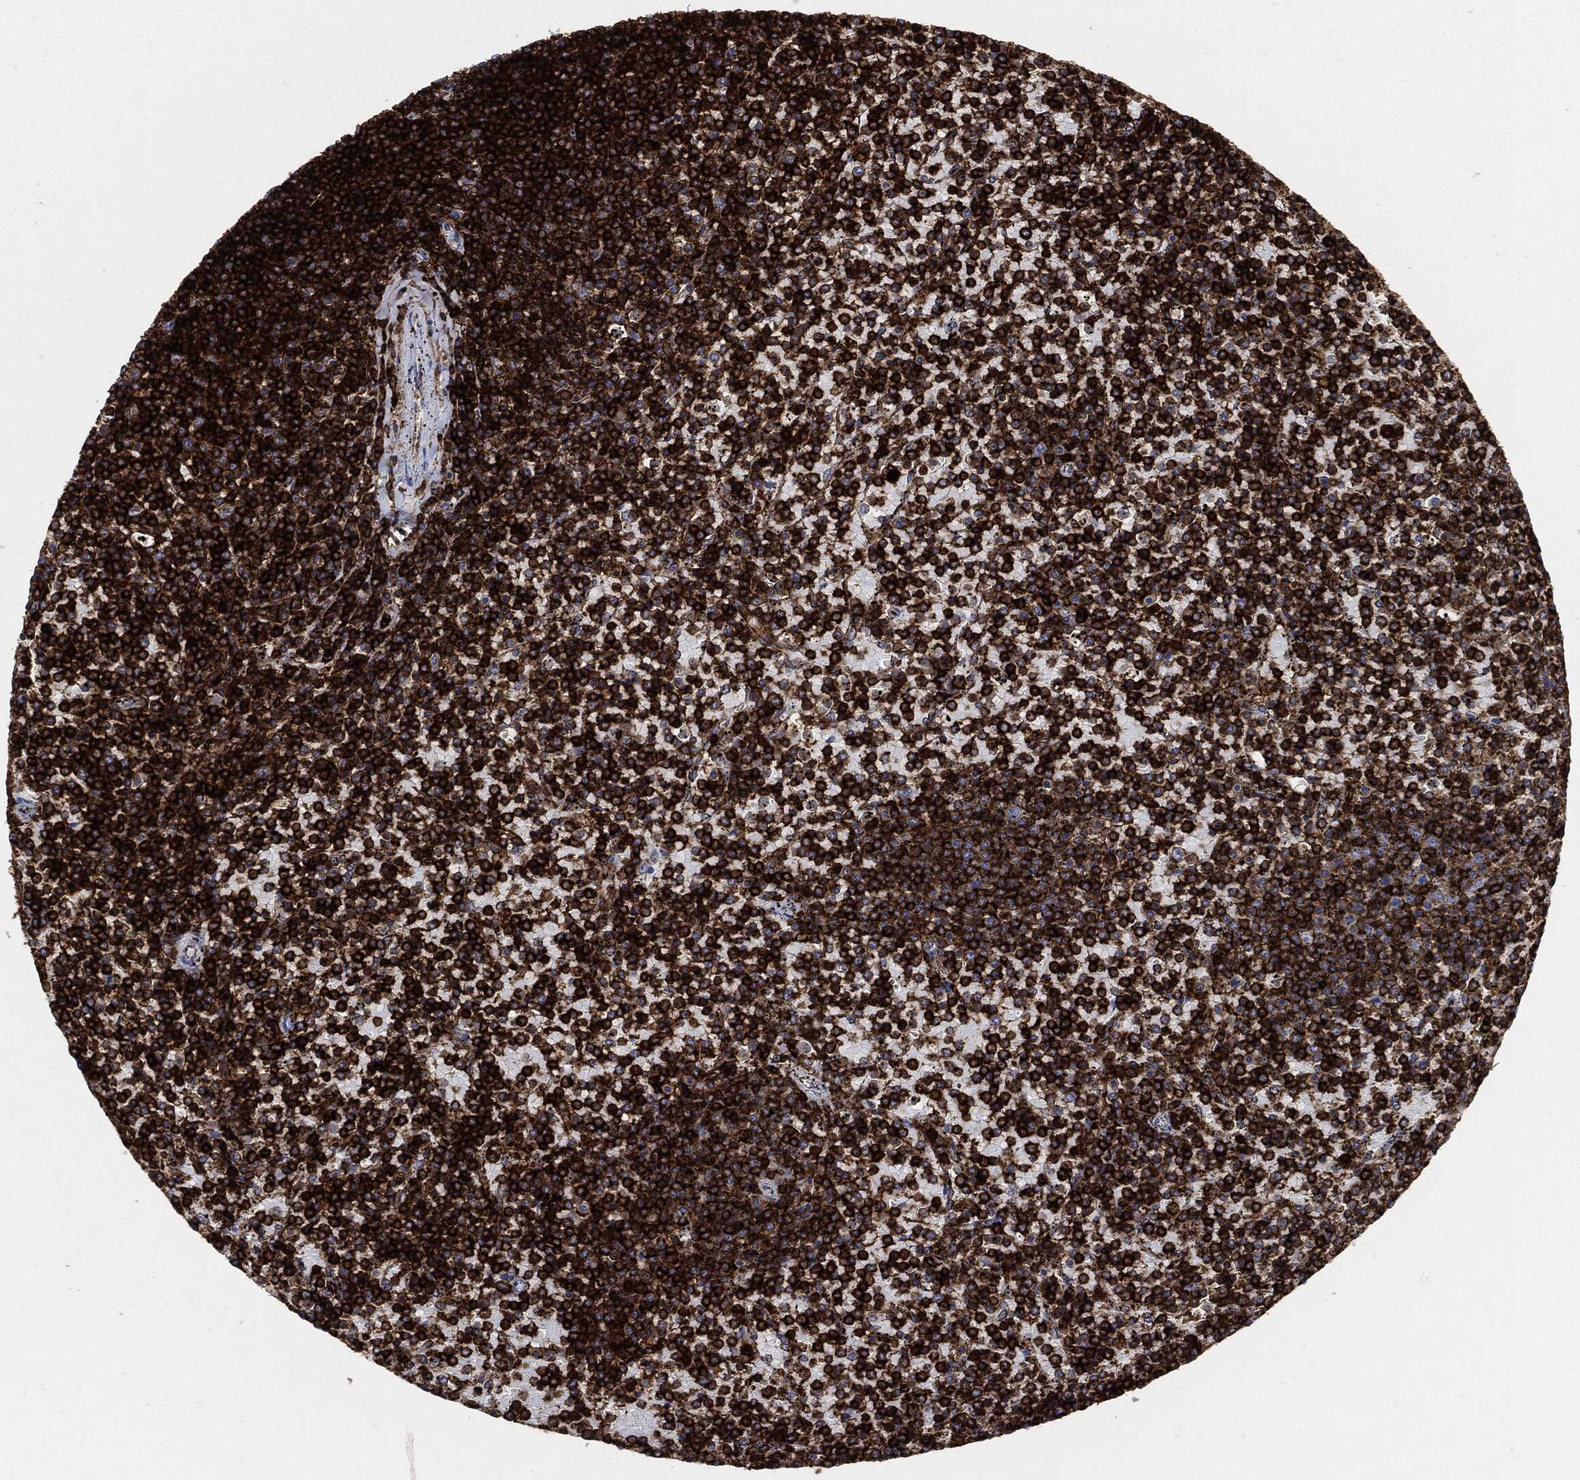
{"staining": {"intensity": "strong", "quantity": ">75%", "location": "cytoplasmic/membranous"}, "tissue": "lymphoma", "cell_type": "Tumor cells", "image_type": "cancer", "snomed": [{"axis": "morphology", "description": "Malignant lymphoma, non-Hodgkin's type, Low grade"}, {"axis": "topography", "description": "Spleen"}], "caption": "DAB (3,3'-diaminobenzidine) immunohistochemical staining of lymphoma exhibits strong cytoplasmic/membranous protein positivity in about >75% of tumor cells. The staining was performed using DAB (3,3'-diaminobenzidine) to visualize the protein expression in brown, while the nuclei were stained in blue with hematoxylin (Magnification: 20x).", "gene": "PTPRC", "patient": {"sex": "female", "age": 77}}